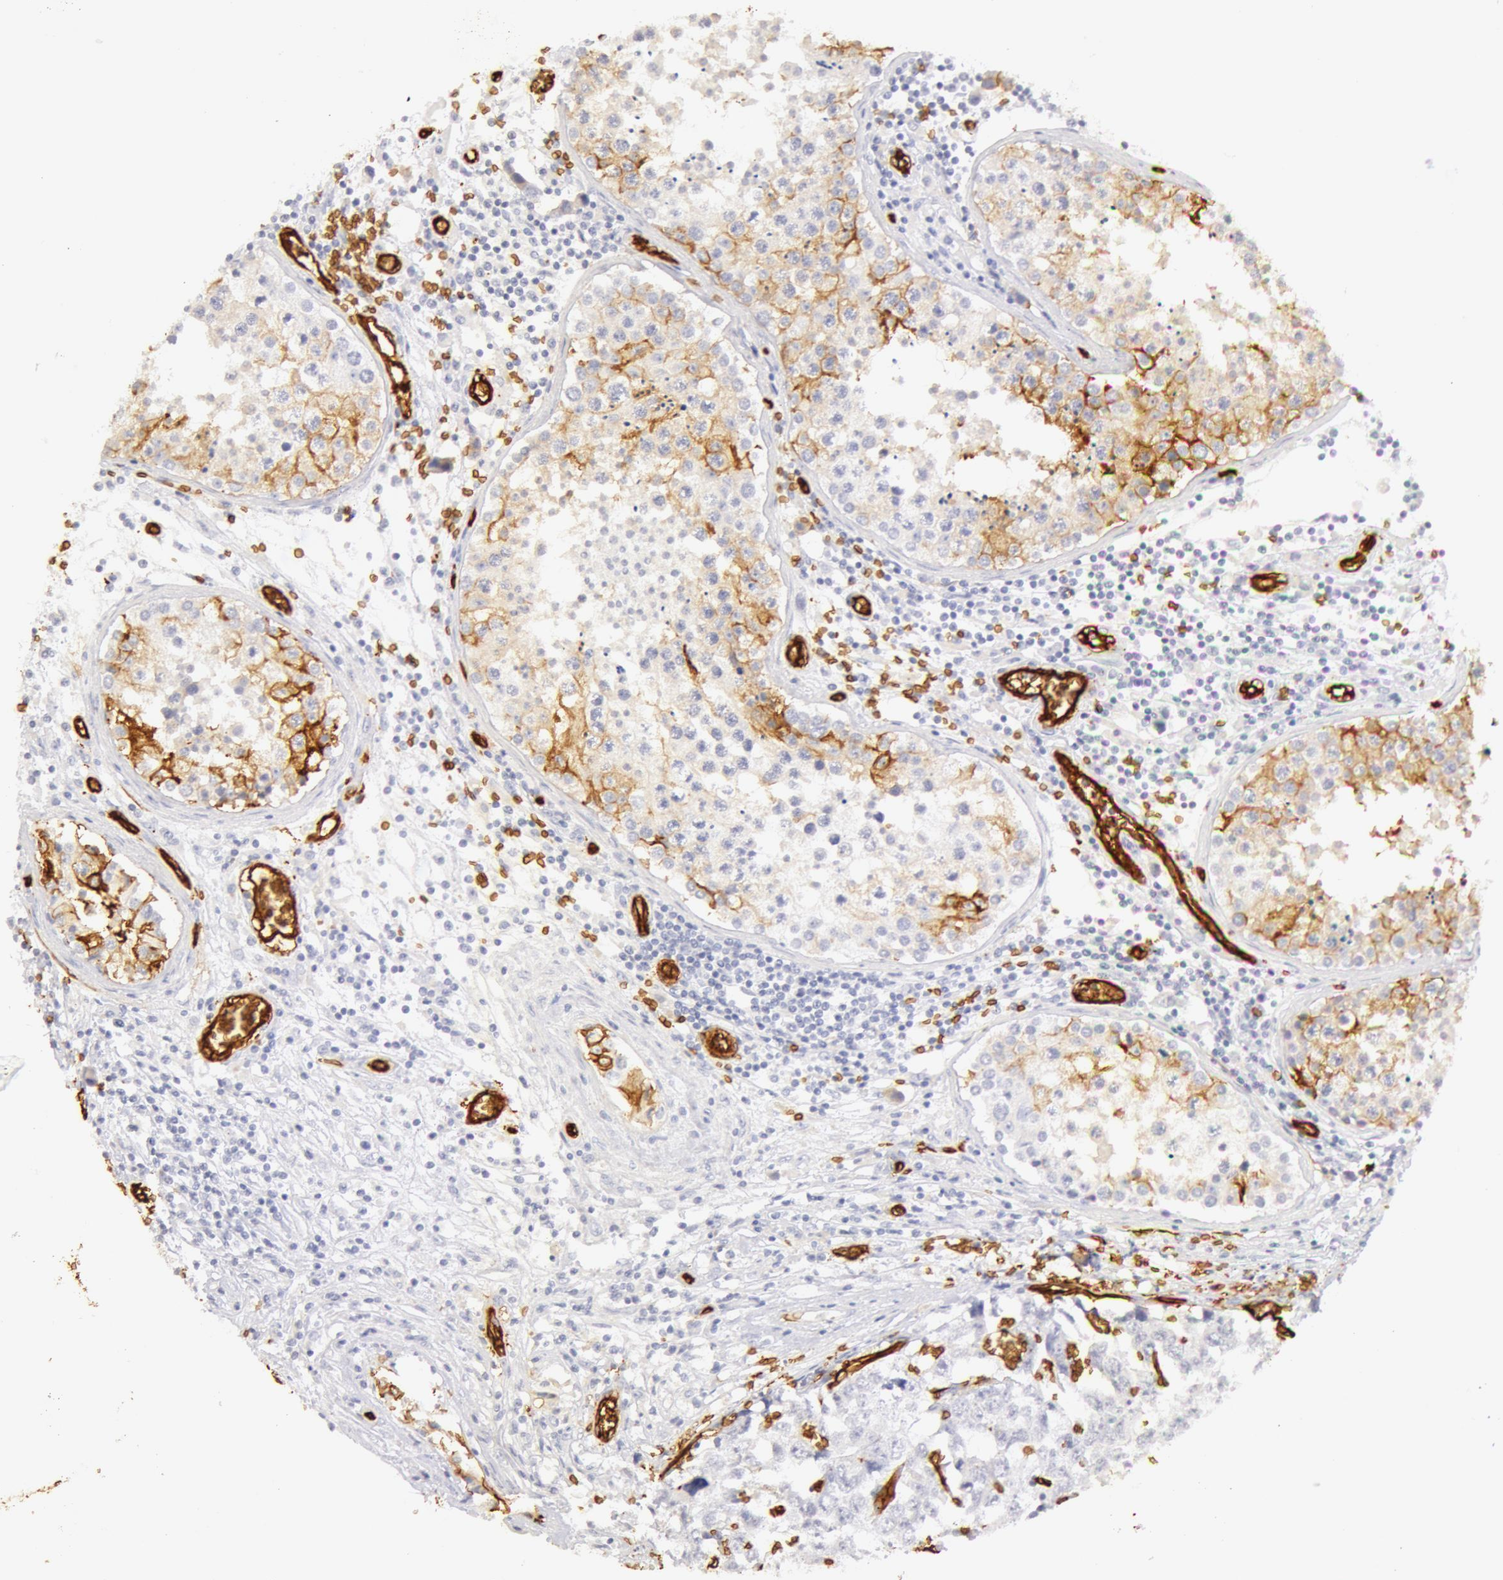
{"staining": {"intensity": "negative", "quantity": "none", "location": "none"}, "tissue": "testis cancer", "cell_type": "Tumor cells", "image_type": "cancer", "snomed": [{"axis": "morphology", "description": "Carcinoma, Embryonal, NOS"}, {"axis": "topography", "description": "Testis"}], "caption": "DAB (3,3'-diaminobenzidine) immunohistochemical staining of human testis cancer (embryonal carcinoma) reveals no significant positivity in tumor cells.", "gene": "AQP1", "patient": {"sex": "male", "age": 31}}